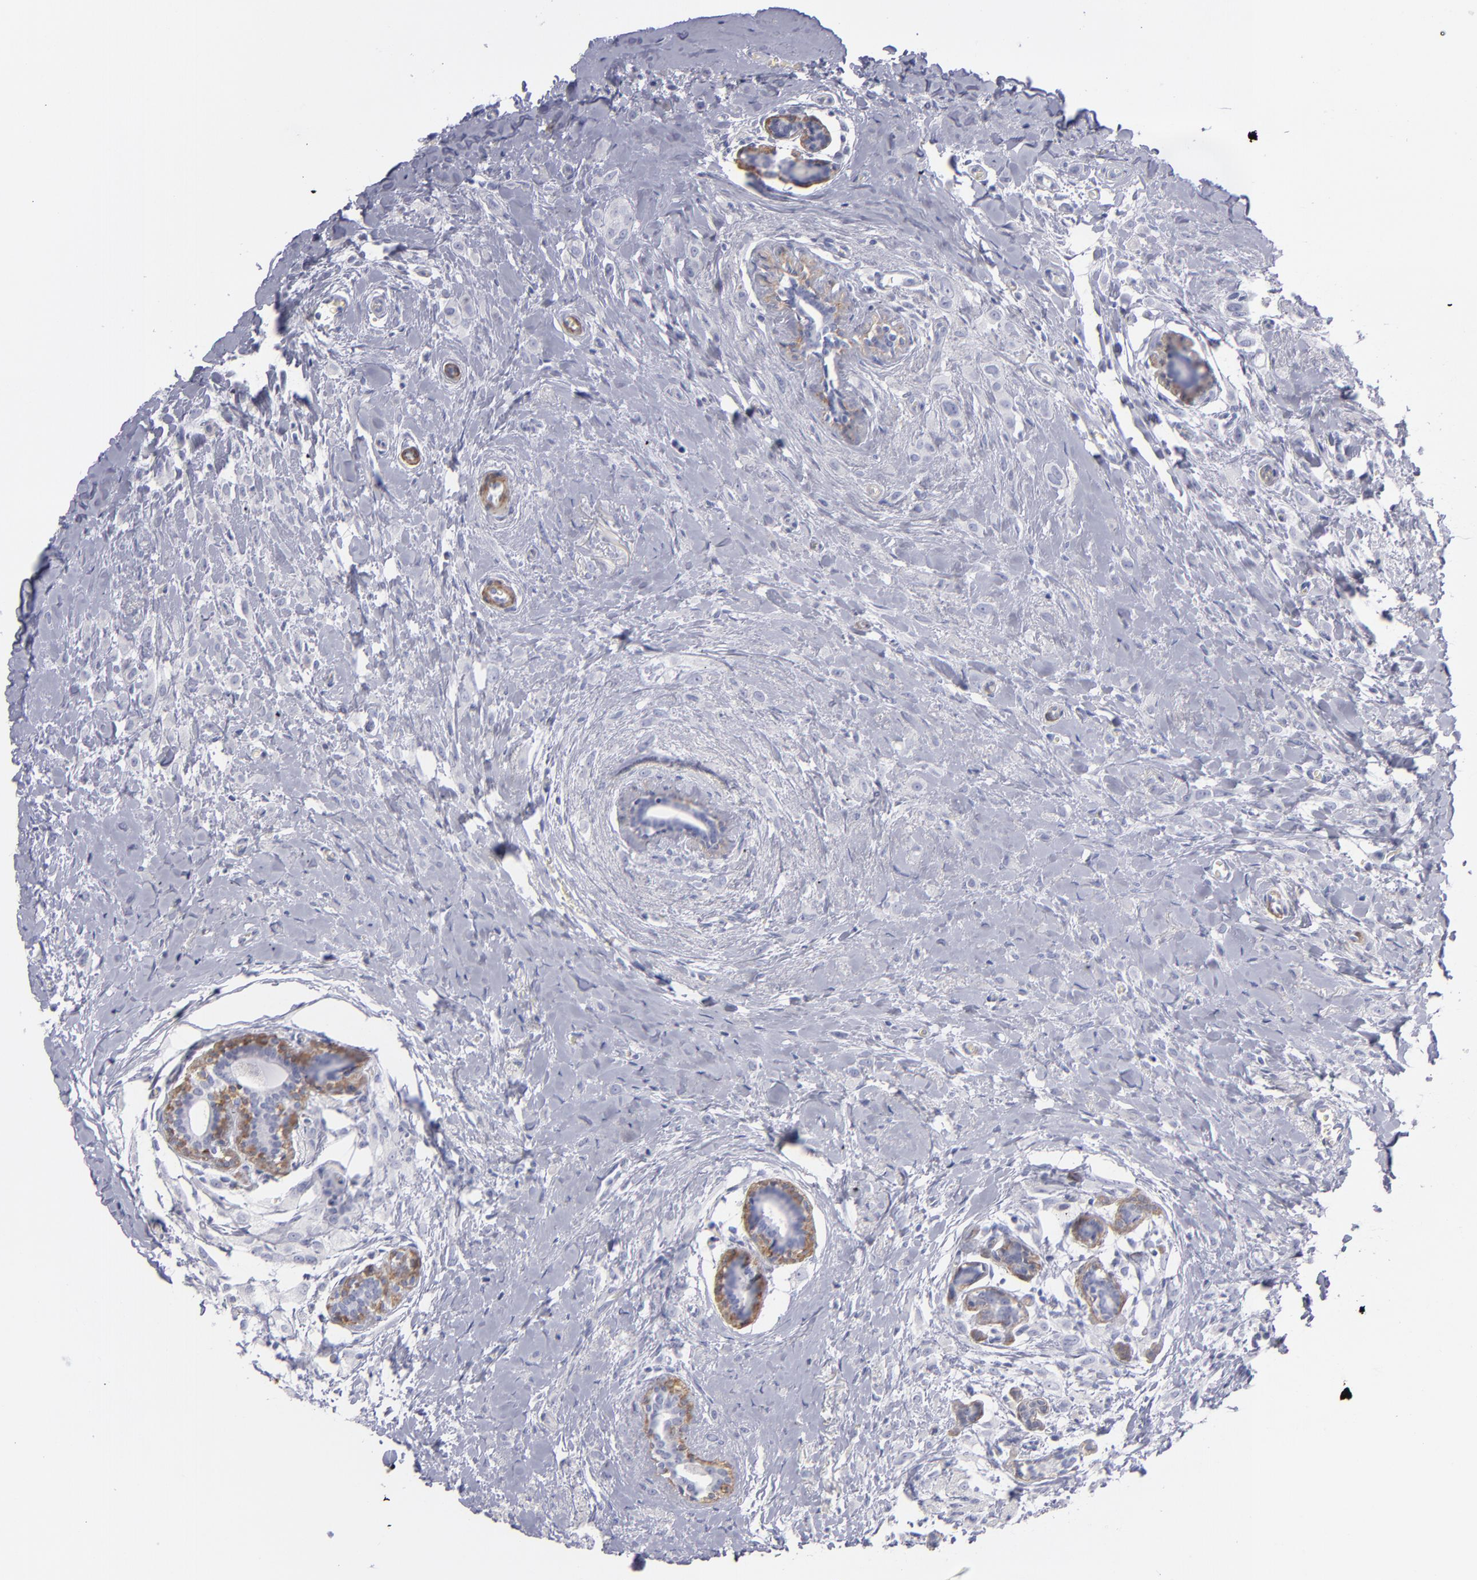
{"staining": {"intensity": "negative", "quantity": "none", "location": "none"}, "tissue": "breast cancer", "cell_type": "Tumor cells", "image_type": "cancer", "snomed": [{"axis": "morphology", "description": "Lobular carcinoma"}, {"axis": "topography", "description": "Breast"}], "caption": "The histopathology image displays no significant expression in tumor cells of breast cancer (lobular carcinoma).", "gene": "MYH11", "patient": {"sex": "female", "age": 57}}